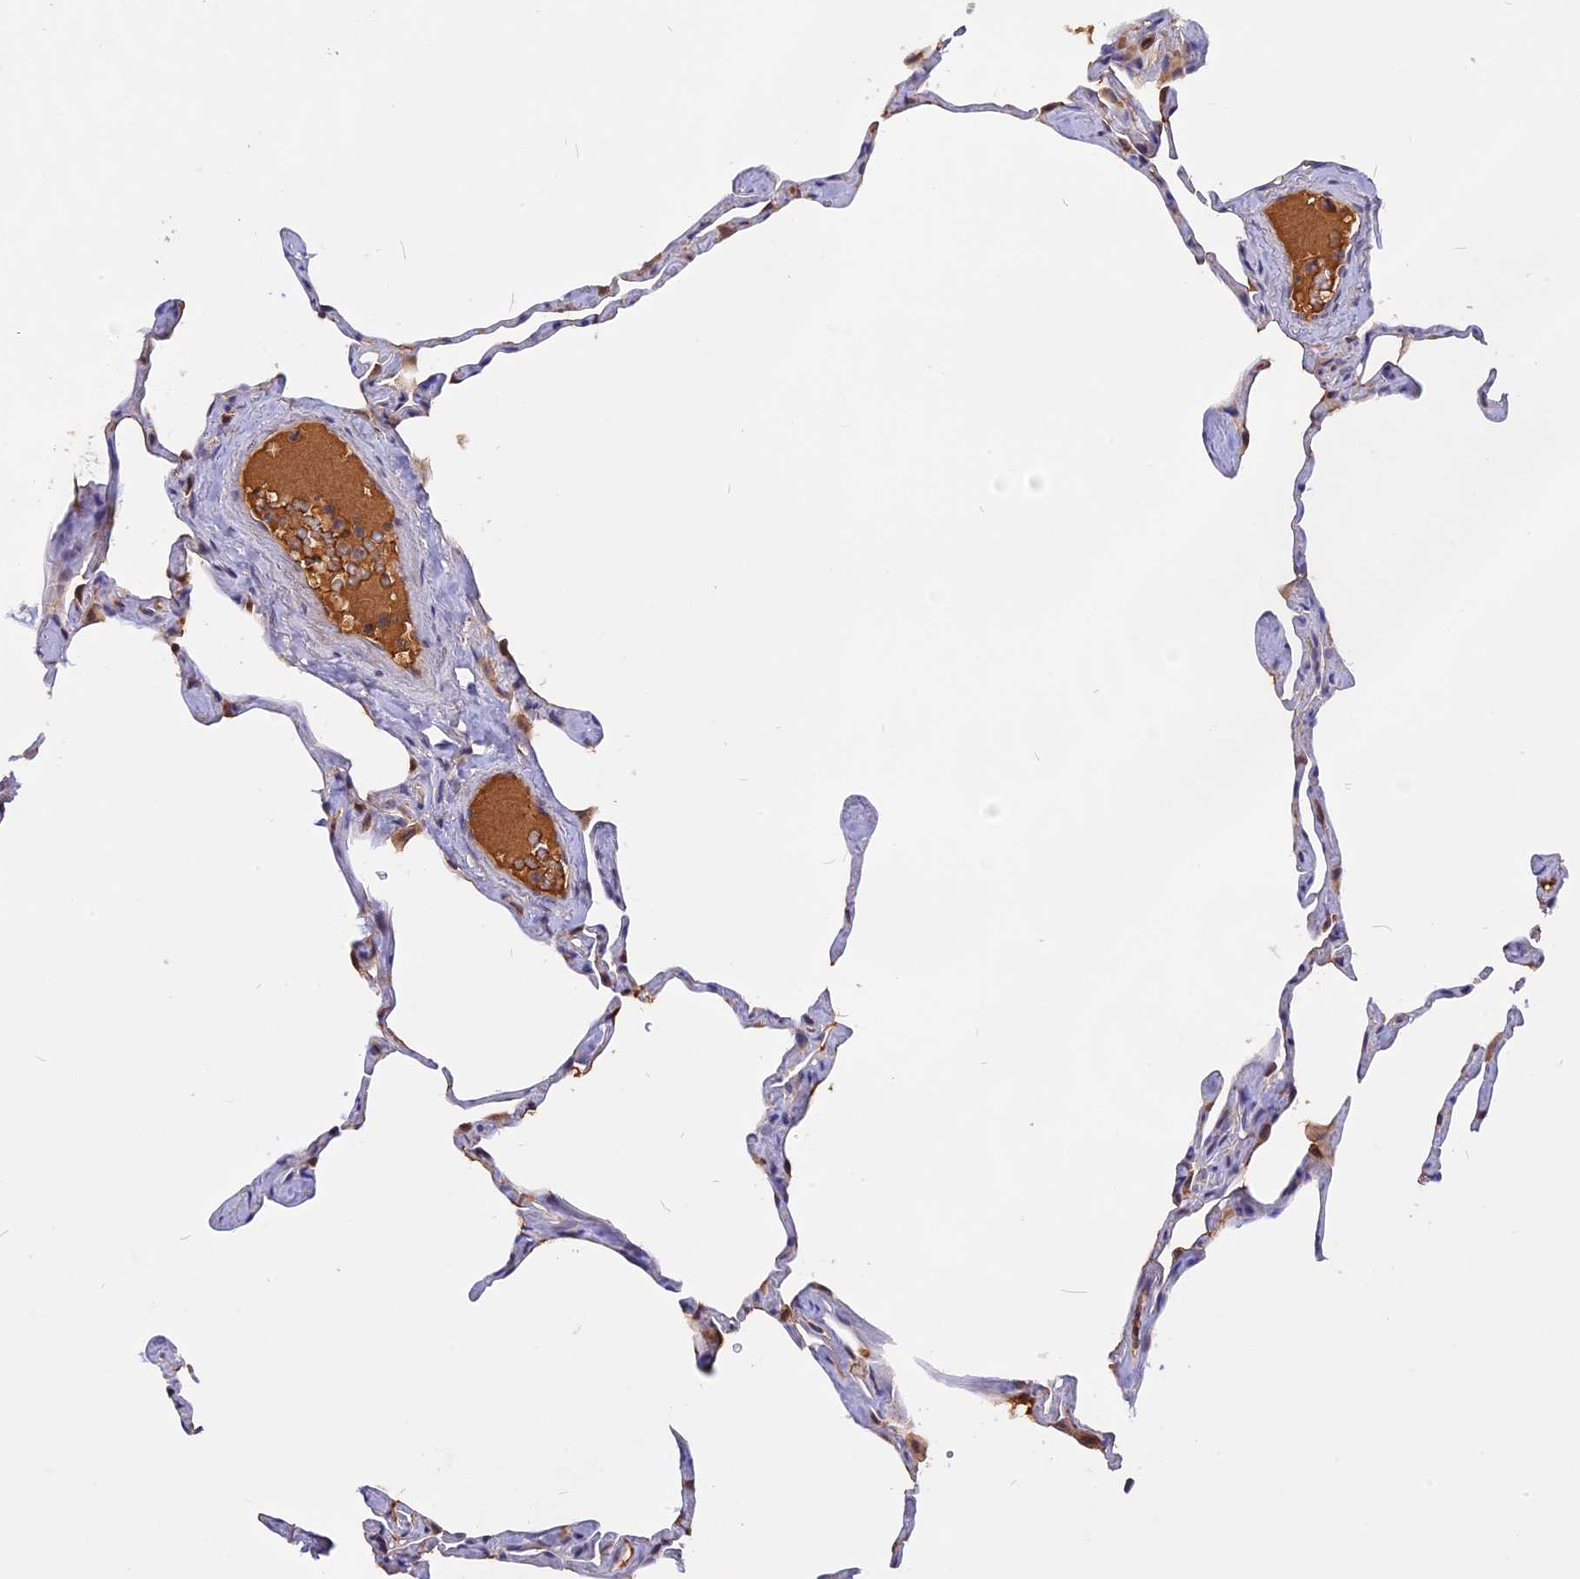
{"staining": {"intensity": "negative", "quantity": "none", "location": "none"}, "tissue": "lung", "cell_type": "Alveolar cells", "image_type": "normal", "snomed": [{"axis": "morphology", "description": "Normal tissue, NOS"}, {"axis": "topography", "description": "Lung"}], "caption": "Immunohistochemical staining of benign lung exhibits no significant positivity in alveolar cells. Nuclei are stained in blue.", "gene": "MARK4", "patient": {"sex": "male", "age": 65}}